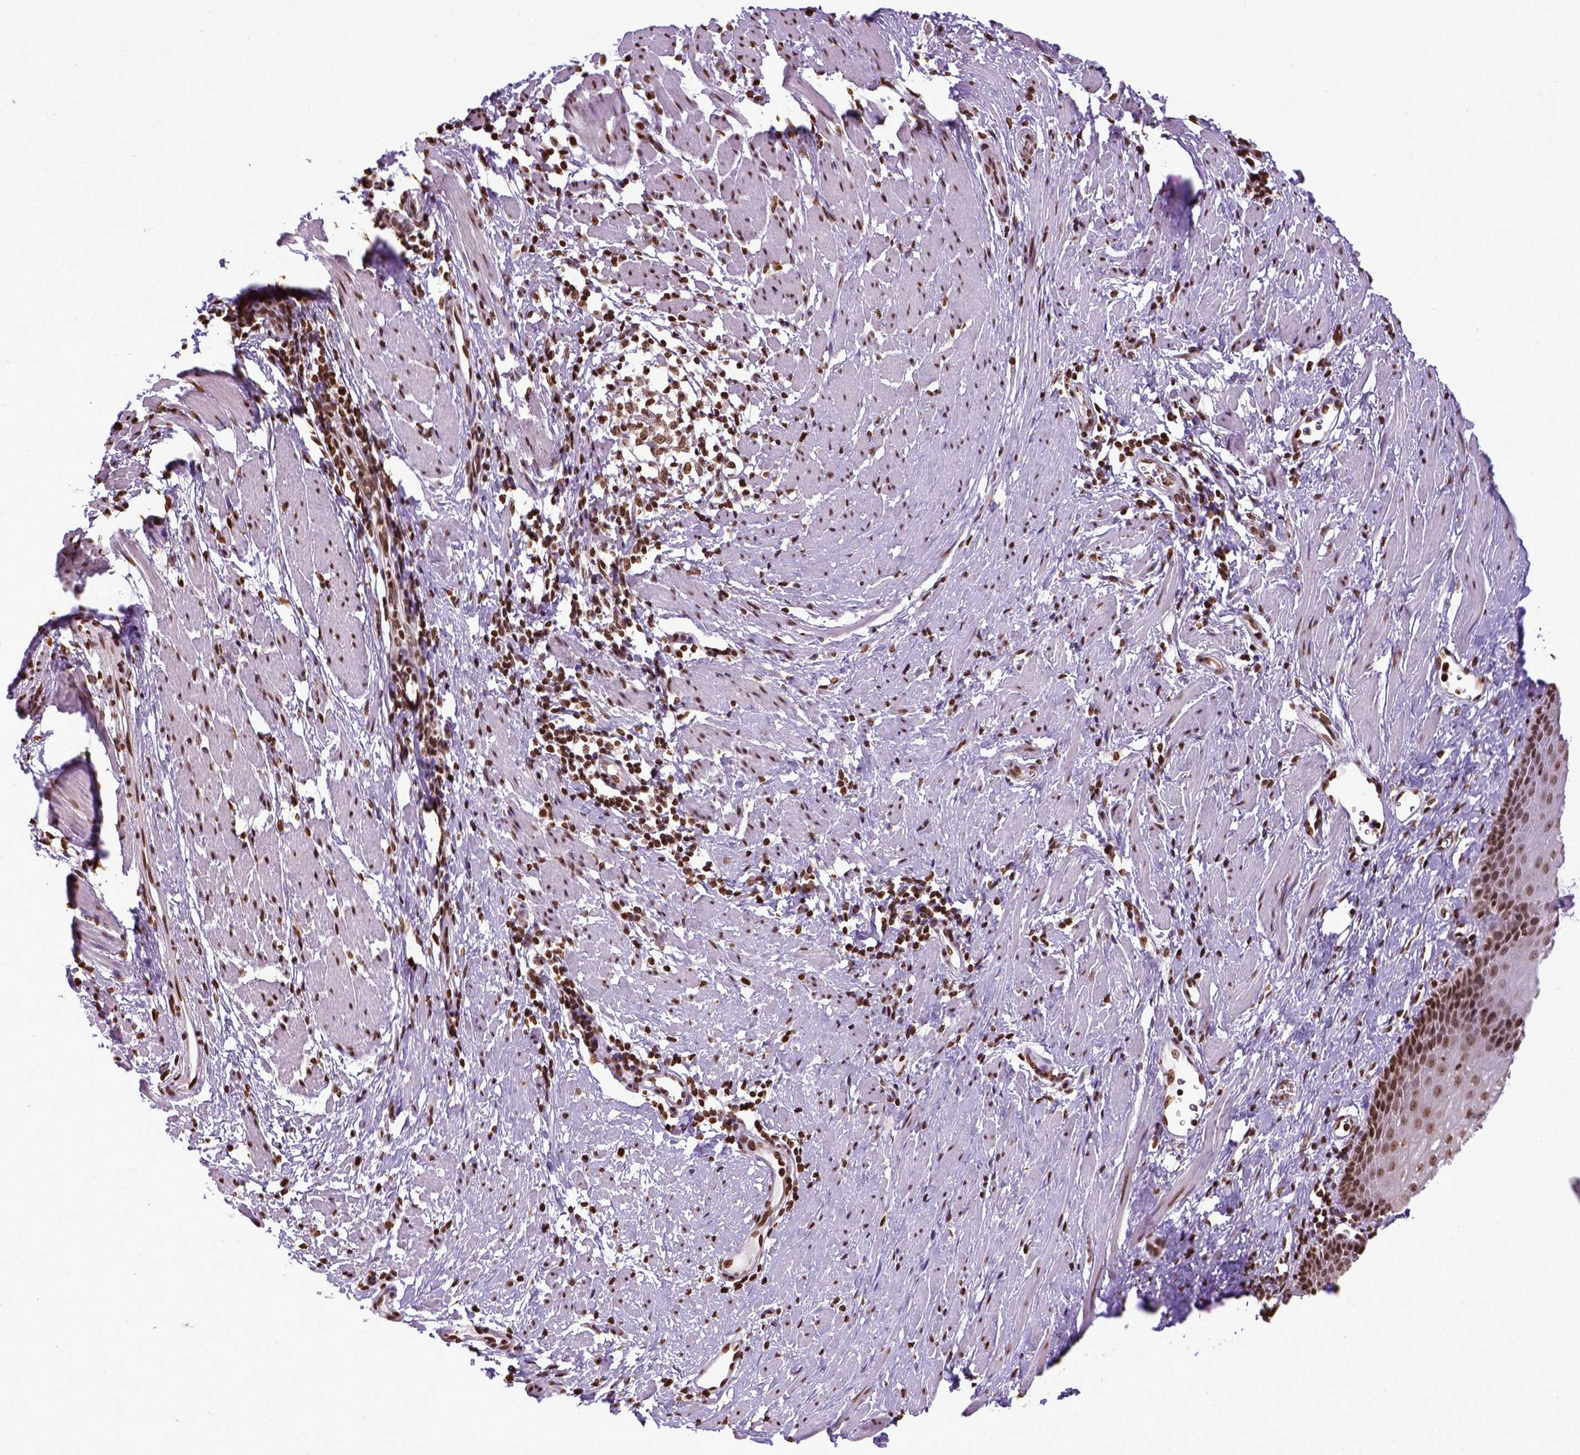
{"staining": {"intensity": "strong", "quantity": ">75%", "location": "nuclear"}, "tissue": "esophagus", "cell_type": "Squamous epithelial cells", "image_type": "normal", "snomed": [{"axis": "morphology", "description": "Normal tissue, NOS"}, {"axis": "topography", "description": "Esophagus"}], "caption": "A brown stain labels strong nuclear expression of a protein in squamous epithelial cells of normal esophagus. (DAB (3,3'-diaminobenzidine) IHC, brown staining for protein, blue staining for nuclei).", "gene": "ZNF75D", "patient": {"sex": "male", "age": 64}}